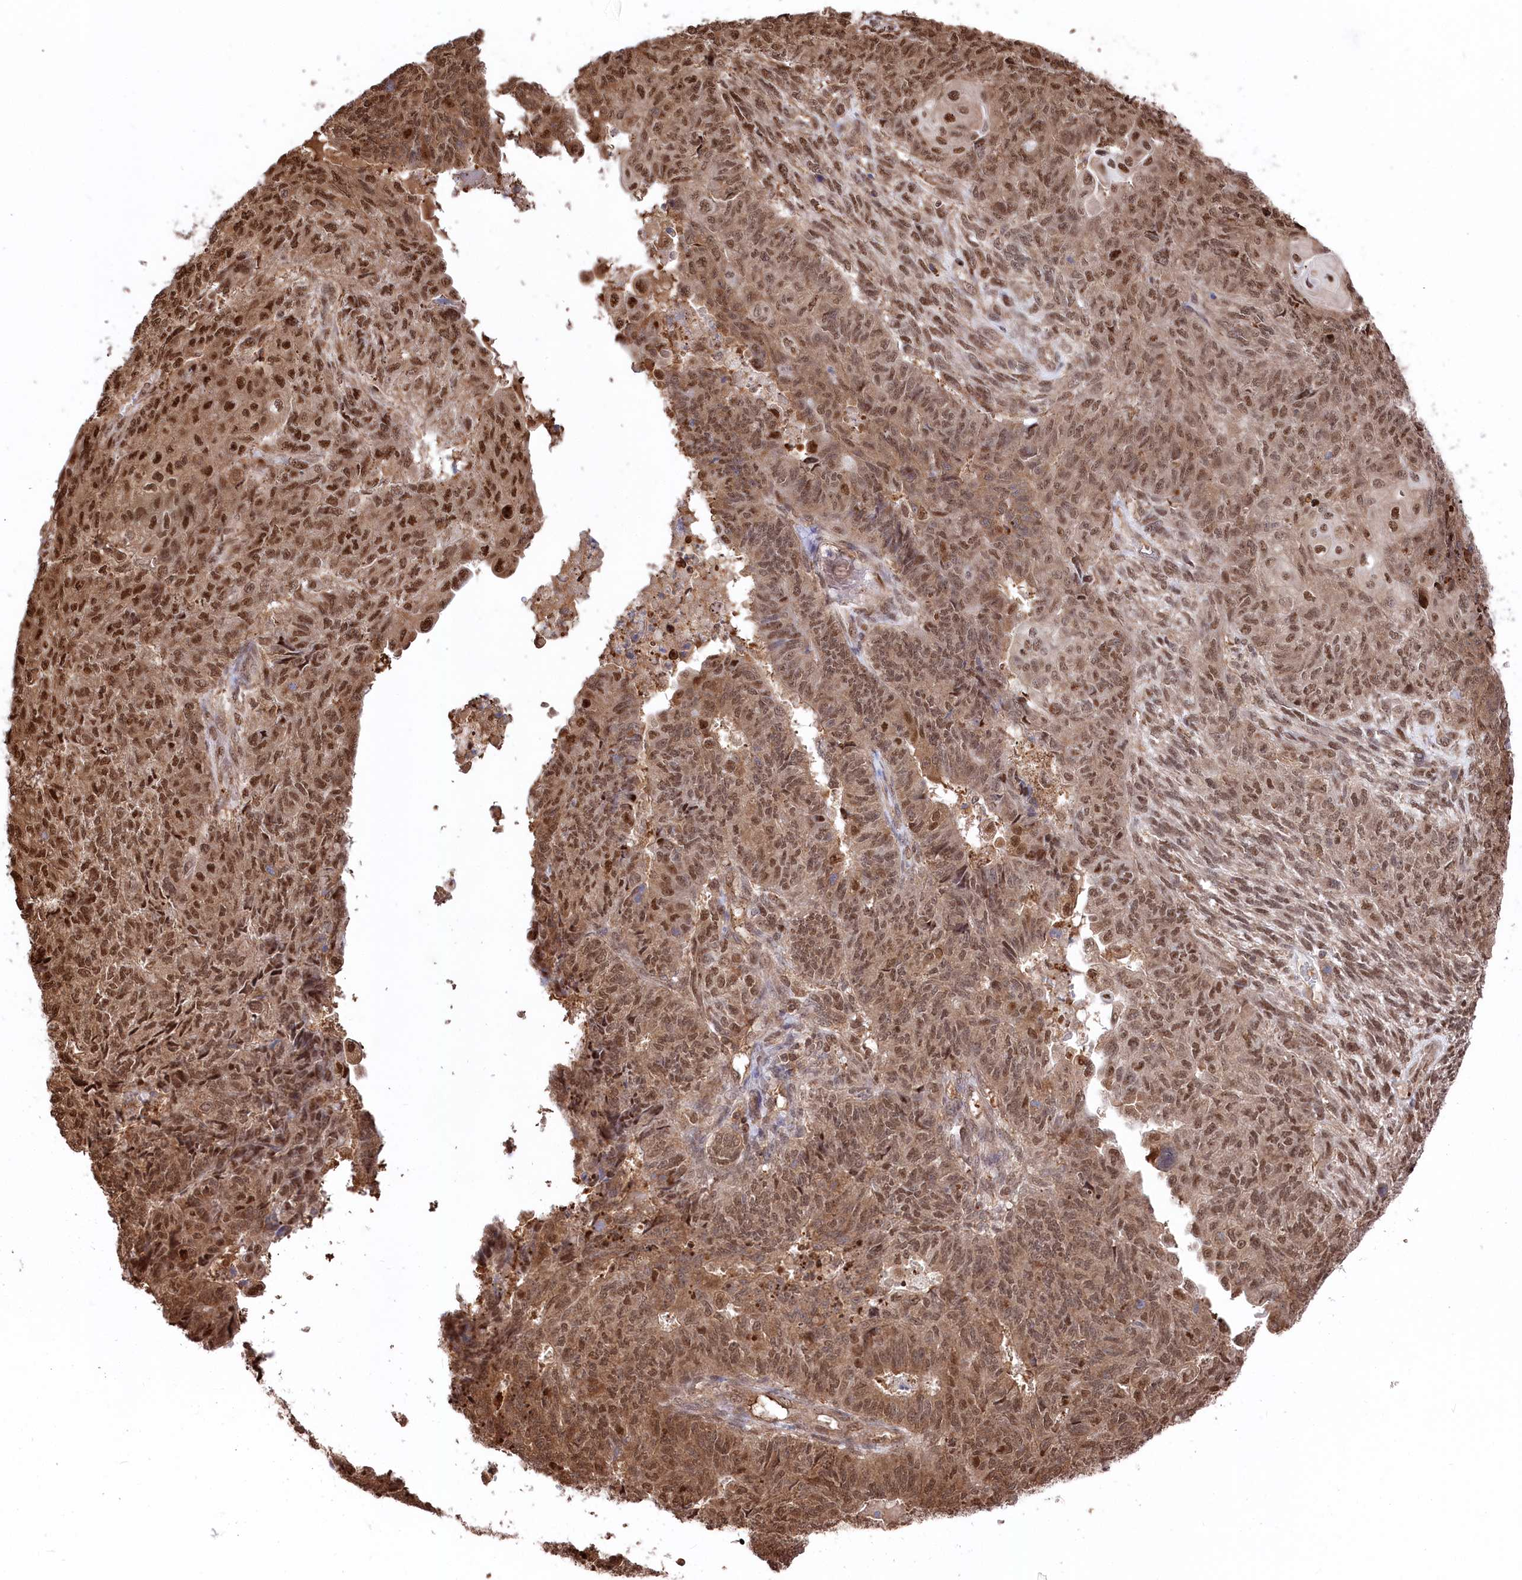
{"staining": {"intensity": "moderate", "quantity": ">75%", "location": "cytoplasmic/membranous,nuclear"}, "tissue": "endometrial cancer", "cell_type": "Tumor cells", "image_type": "cancer", "snomed": [{"axis": "morphology", "description": "Adenocarcinoma, NOS"}, {"axis": "topography", "description": "Endometrium"}], "caption": "Approximately >75% of tumor cells in endometrial cancer (adenocarcinoma) show moderate cytoplasmic/membranous and nuclear protein staining as visualized by brown immunohistochemical staining.", "gene": "PSMA1", "patient": {"sex": "female", "age": 32}}